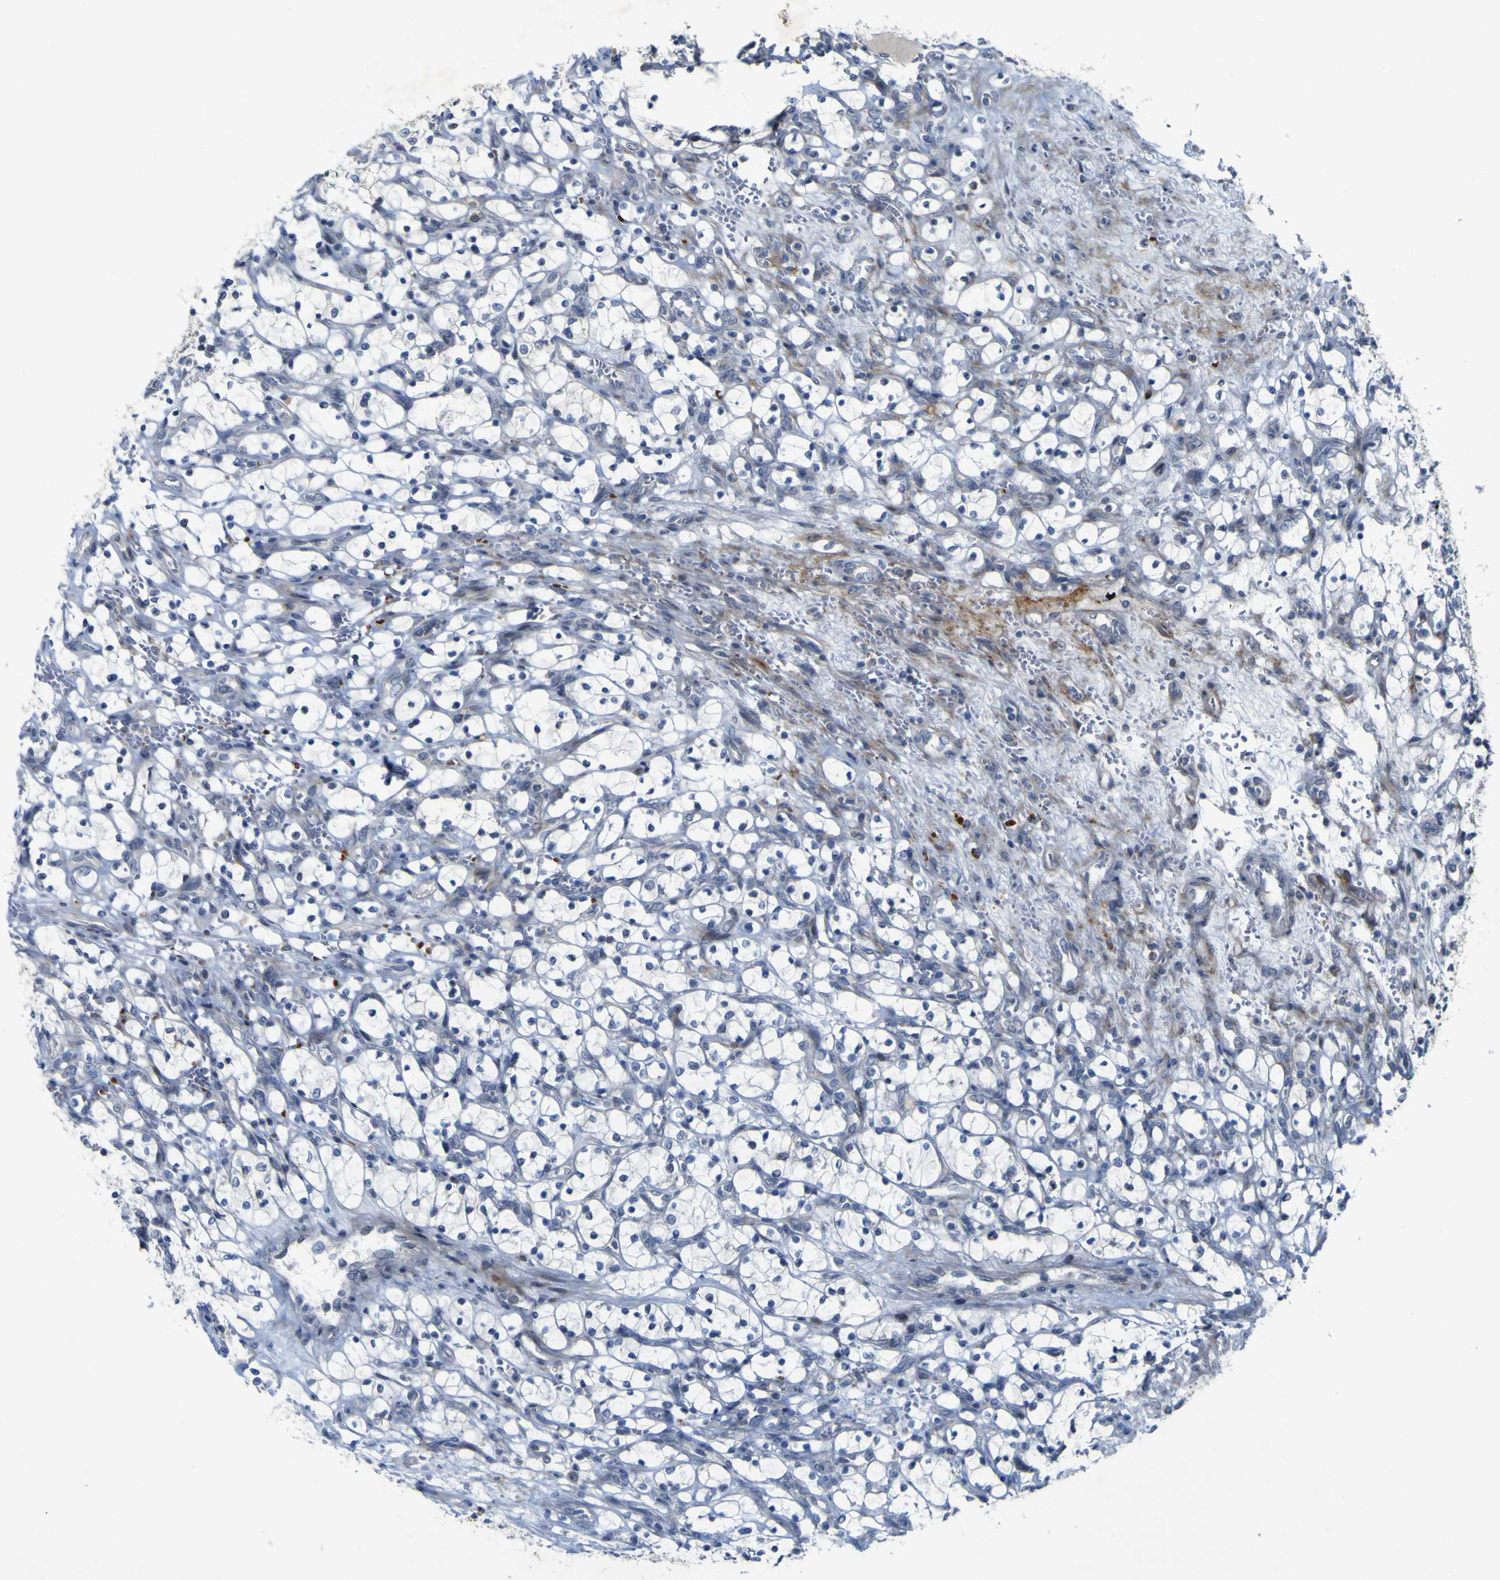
{"staining": {"intensity": "negative", "quantity": "none", "location": "none"}, "tissue": "renal cancer", "cell_type": "Tumor cells", "image_type": "cancer", "snomed": [{"axis": "morphology", "description": "Adenocarcinoma, NOS"}, {"axis": "topography", "description": "Kidney"}], "caption": "DAB immunohistochemical staining of adenocarcinoma (renal) displays no significant positivity in tumor cells.", "gene": "NAV1", "patient": {"sex": "female", "age": 69}}